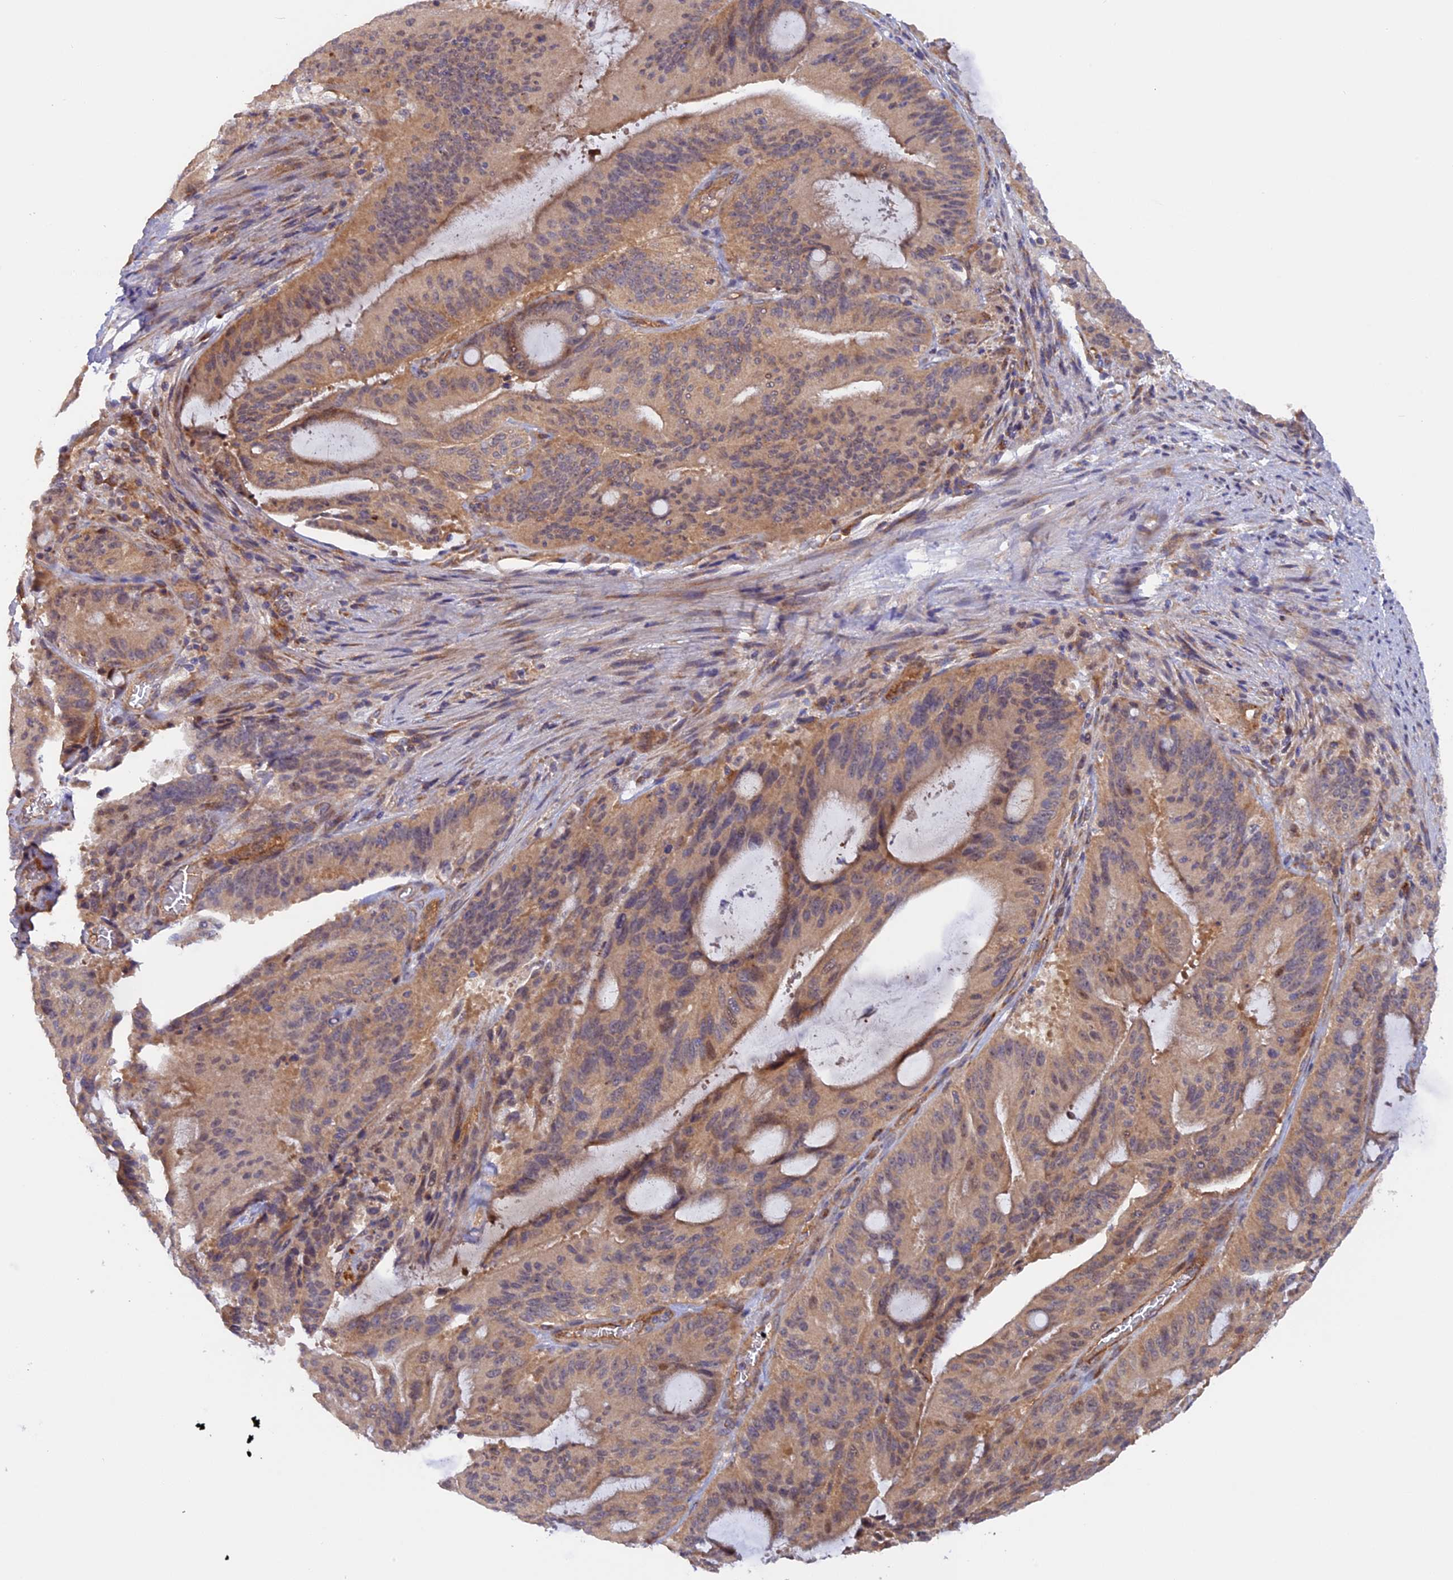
{"staining": {"intensity": "weak", "quantity": ">75%", "location": "cytoplasmic/membranous"}, "tissue": "liver cancer", "cell_type": "Tumor cells", "image_type": "cancer", "snomed": [{"axis": "morphology", "description": "Normal tissue, NOS"}, {"axis": "morphology", "description": "Cholangiocarcinoma"}, {"axis": "topography", "description": "Liver"}, {"axis": "topography", "description": "Peripheral nerve tissue"}], "caption": "Protein expression by immunohistochemistry exhibits weak cytoplasmic/membranous expression in approximately >75% of tumor cells in liver cancer (cholangiocarcinoma). (Stains: DAB (3,3'-diaminobenzidine) in brown, nuclei in blue, Microscopy: brightfield microscopy at high magnification).", "gene": "FERMT1", "patient": {"sex": "female", "age": 73}}